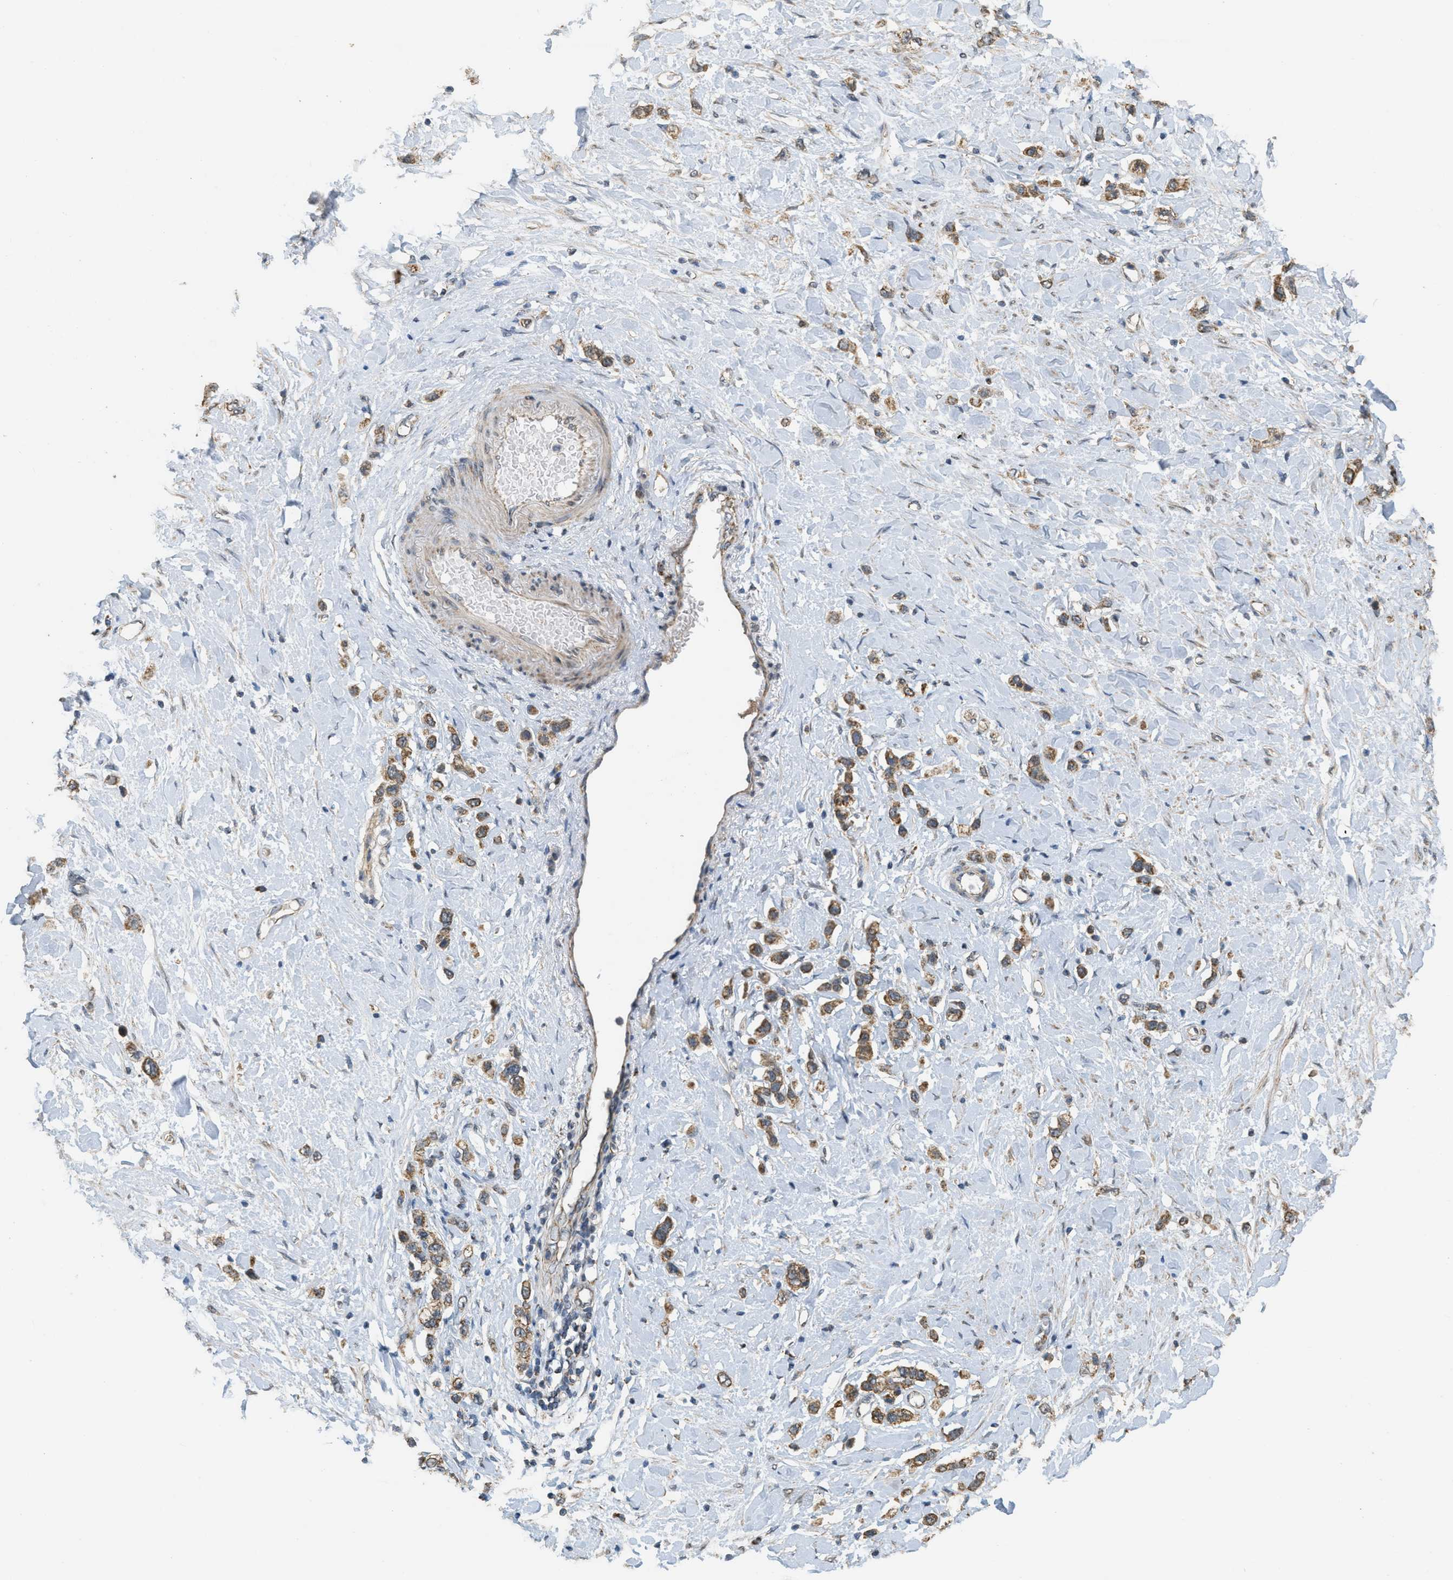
{"staining": {"intensity": "moderate", "quantity": ">75%", "location": "cytoplasmic/membranous"}, "tissue": "stomach cancer", "cell_type": "Tumor cells", "image_type": "cancer", "snomed": [{"axis": "morphology", "description": "Adenocarcinoma, NOS"}, {"axis": "topography", "description": "Stomach"}], "caption": "Human stomach cancer stained with a brown dye displays moderate cytoplasmic/membranous positive positivity in about >75% of tumor cells.", "gene": "KCNA4", "patient": {"sex": "female", "age": 65}}